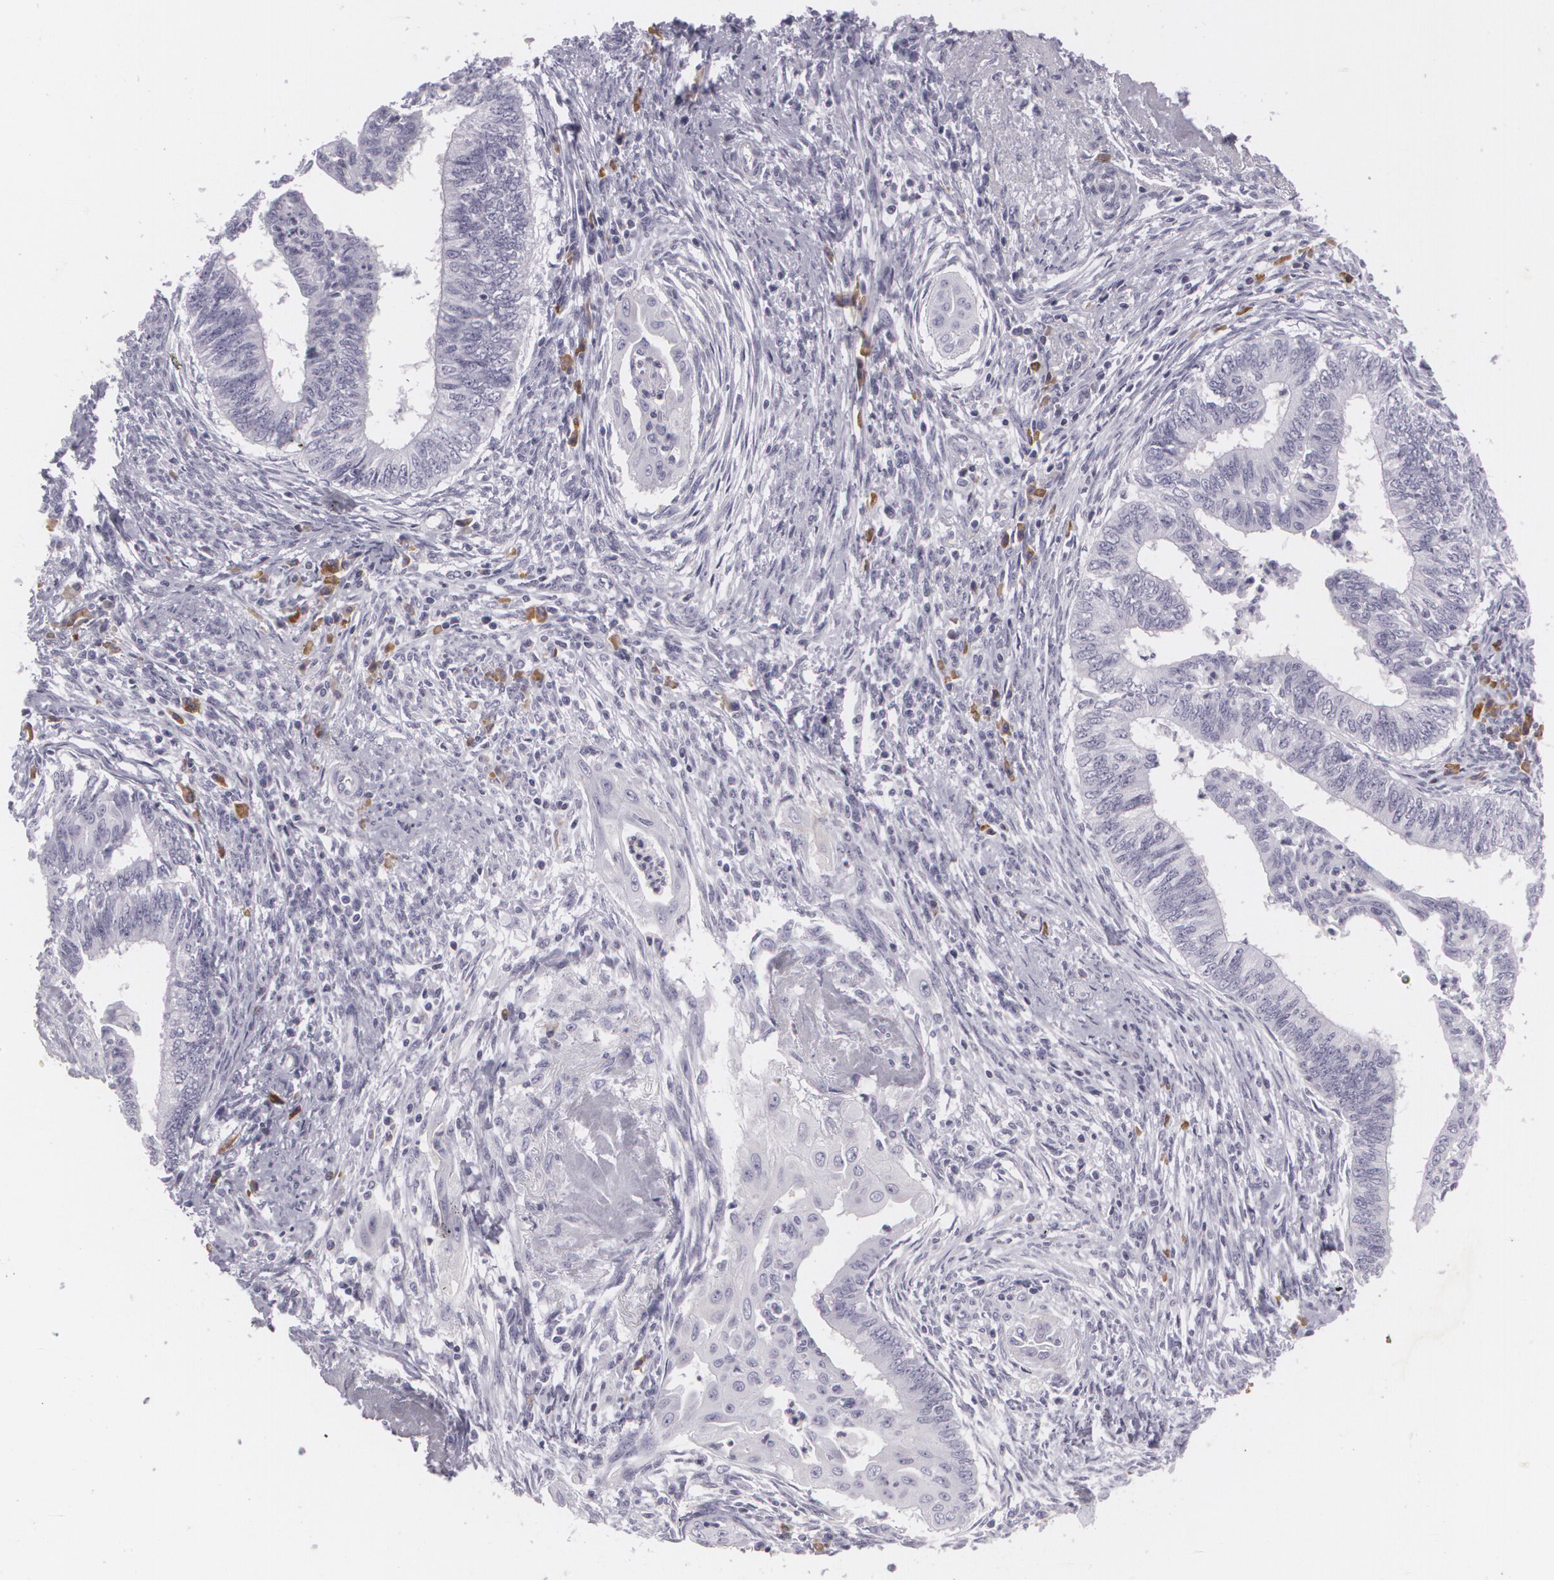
{"staining": {"intensity": "negative", "quantity": "none", "location": "none"}, "tissue": "endometrial cancer", "cell_type": "Tumor cells", "image_type": "cancer", "snomed": [{"axis": "morphology", "description": "Adenocarcinoma, NOS"}, {"axis": "topography", "description": "Endometrium"}], "caption": "An immunohistochemistry (IHC) image of adenocarcinoma (endometrial) is shown. There is no staining in tumor cells of adenocarcinoma (endometrial).", "gene": "MAP2", "patient": {"sex": "female", "age": 66}}